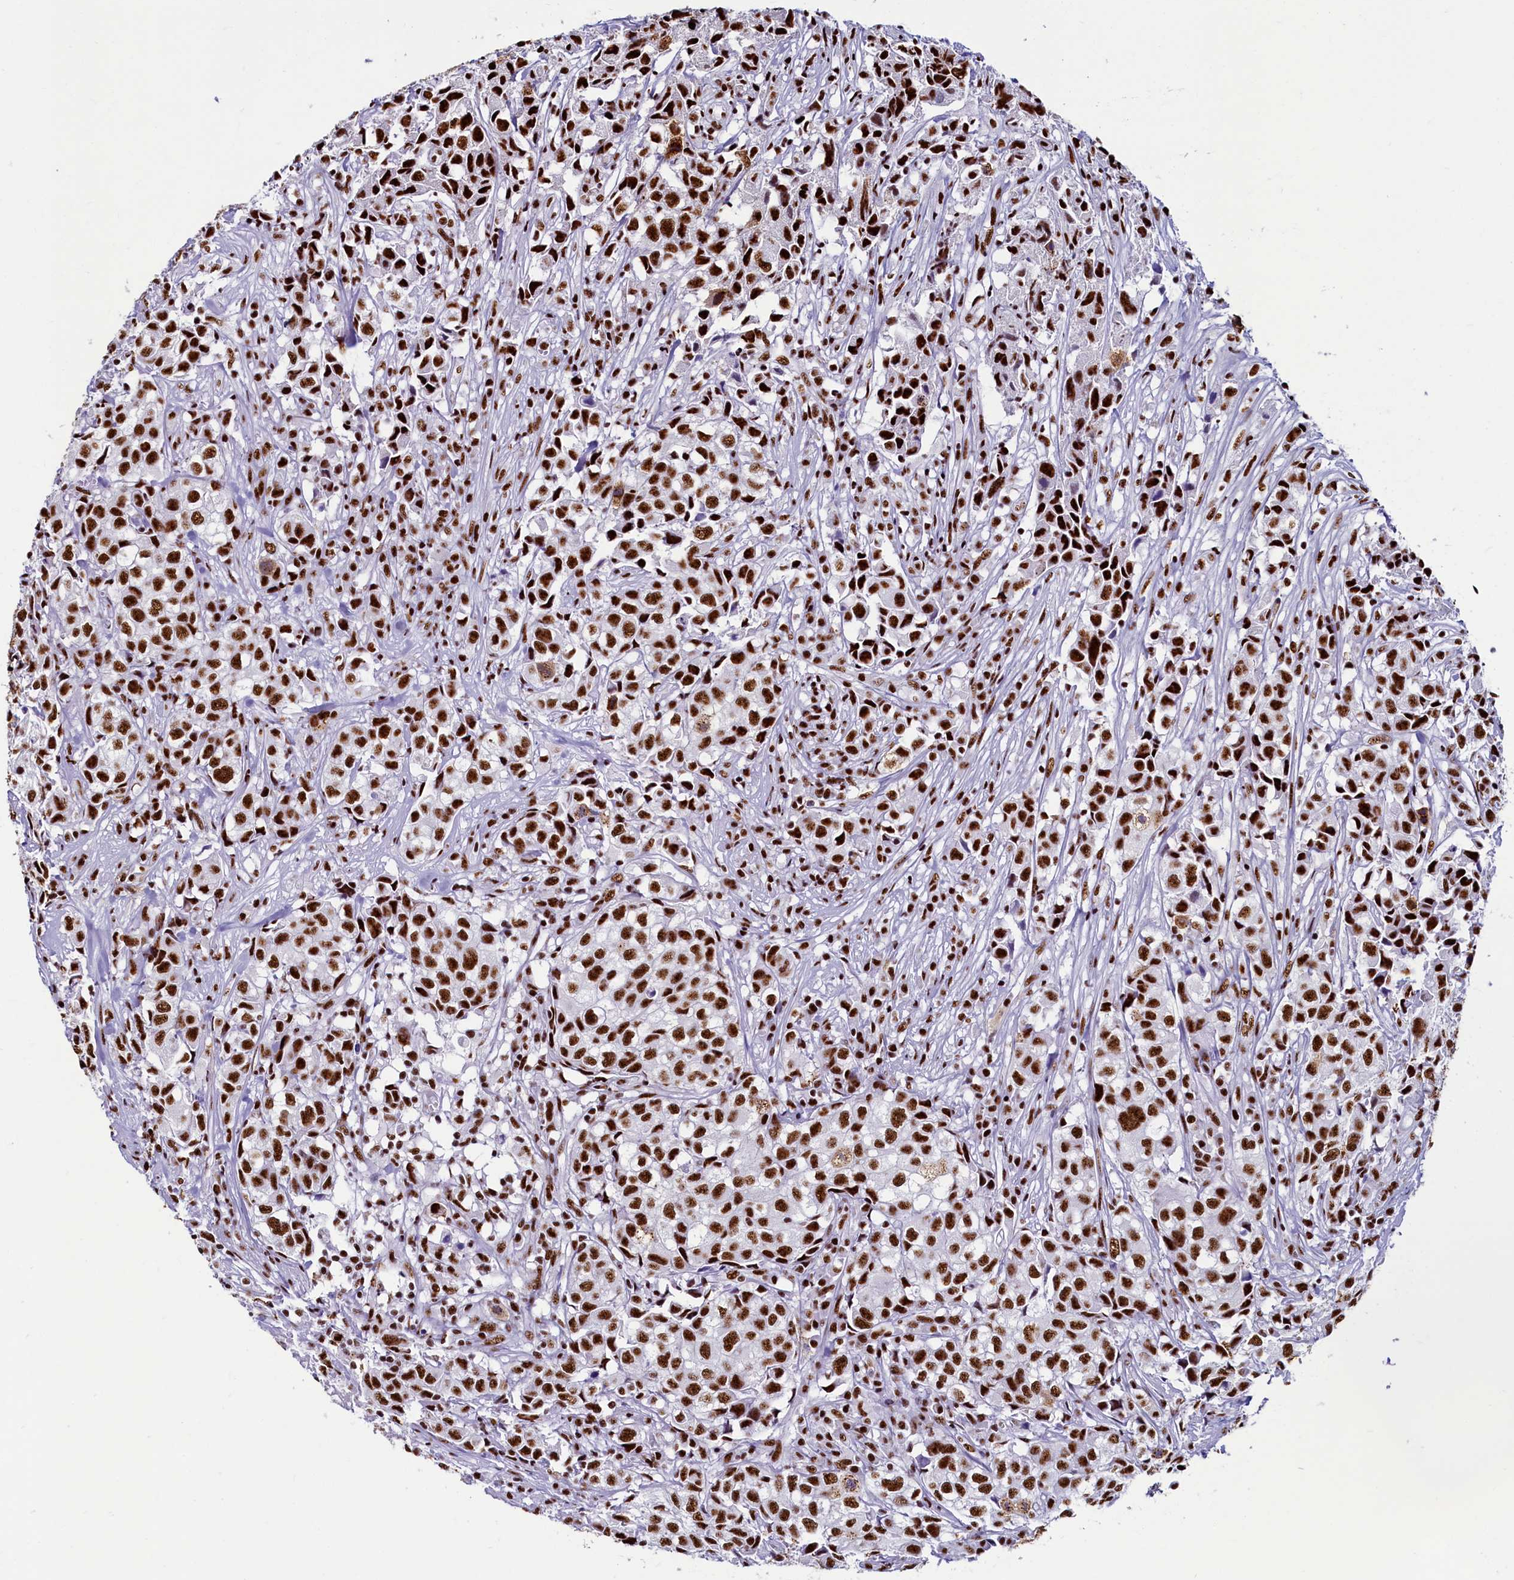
{"staining": {"intensity": "strong", "quantity": ">75%", "location": "nuclear"}, "tissue": "urothelial cancer", "cell_type": "Tumor cells", "image_type": "cancer", "snomed": [{"axis": "morphology", "description": "Urothelial carcinoma, High grade"}, {"axis": "topography", "description": "Urinary bladder"}], "caption": "Protein staining demonstrates strong nuclear staining in about >75% of tumor cells in urothelial cancer.", "gene": "SRRM2", "patient": {"sex": "female", "age": 75}}